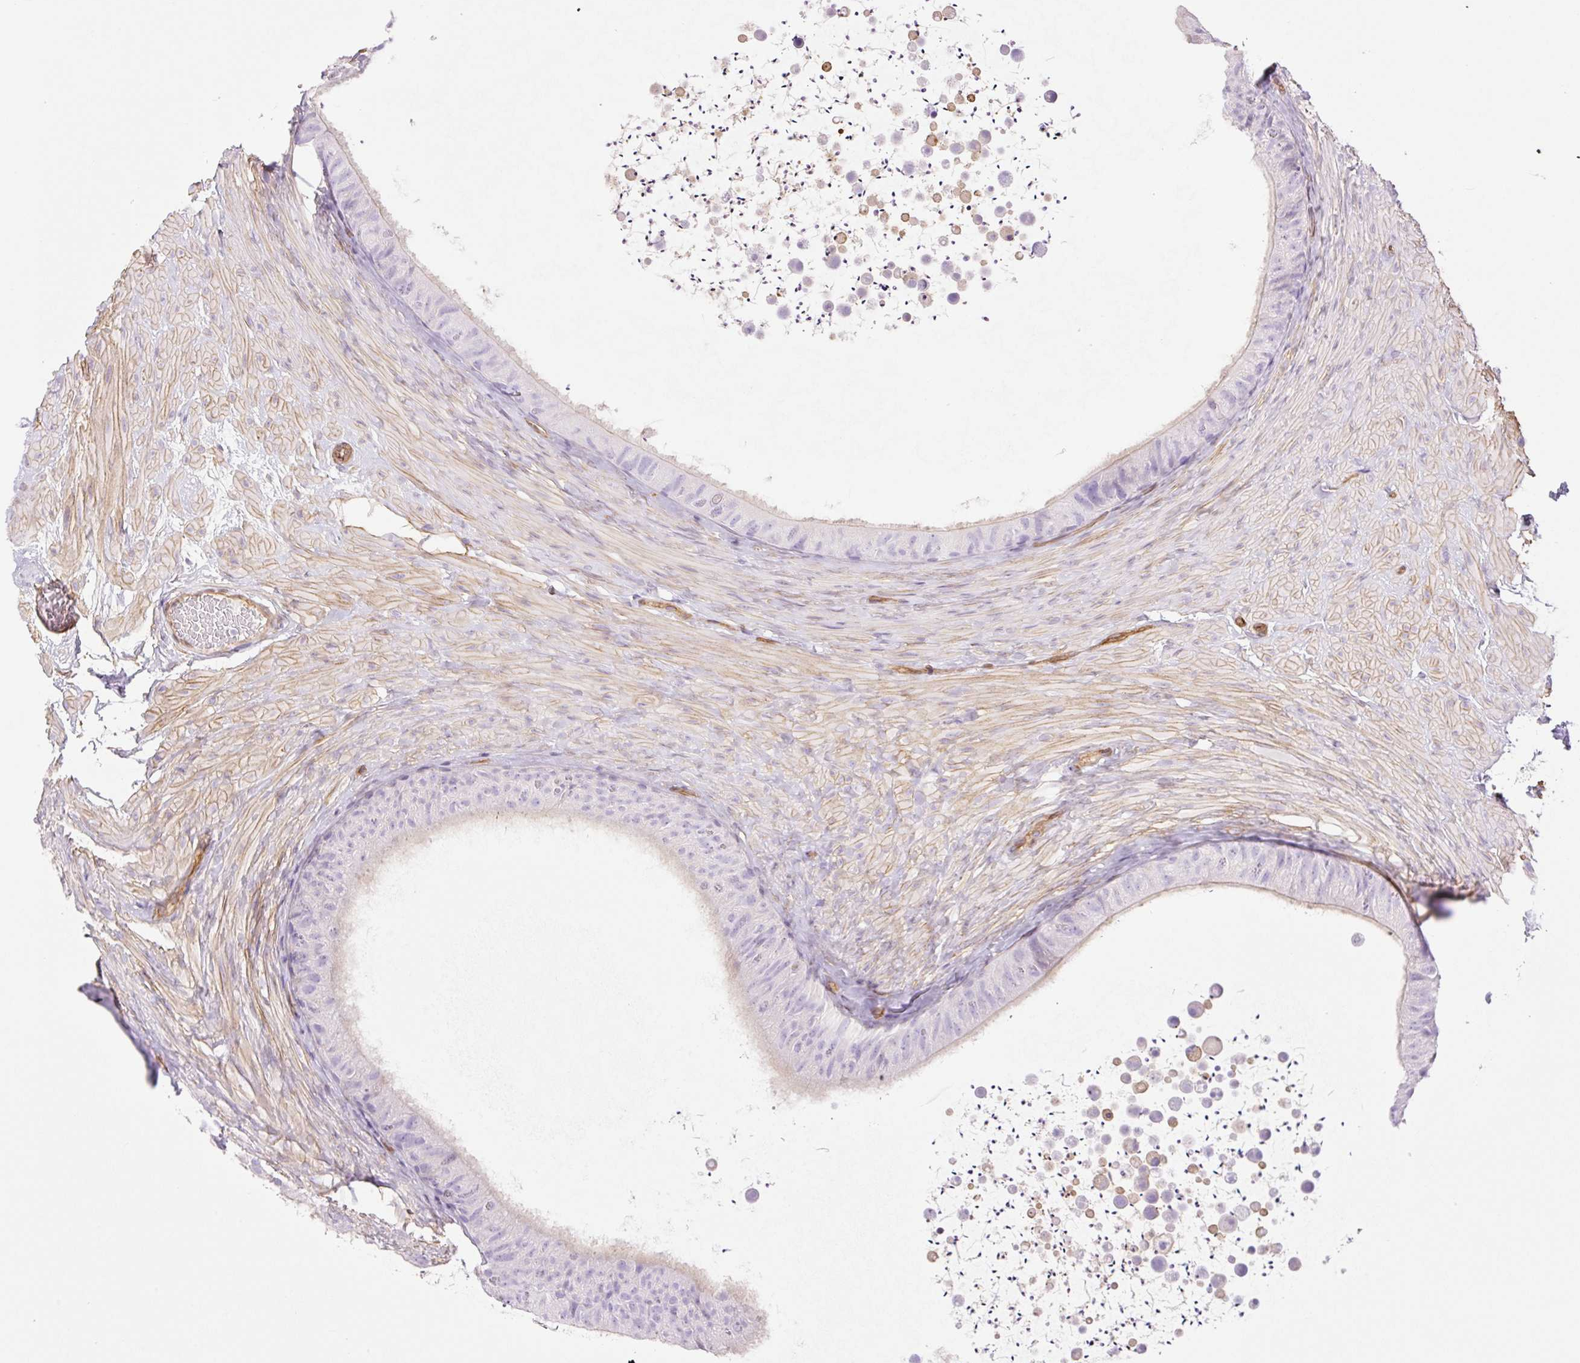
{"staining": {"intensity": "negative", "quantity": "none", "location": "none"}, "tissue": "epididymis", "cell_type": "Glandular cells", "image_type": "normal", "snomed": [{"axis": "morphology", "description": "Normal tissue, NOS"}, {"axis": "topography", "description": "Epididymis, spermatic cord, NOS"}, {"axis": "topography", "description": "Epididymis"}], "caption": "The photomicrograph displays no significant positivity in glandular cells of epididymis.", "gene": "EHD1", "patient": {"sex": "male", "age": 31}}